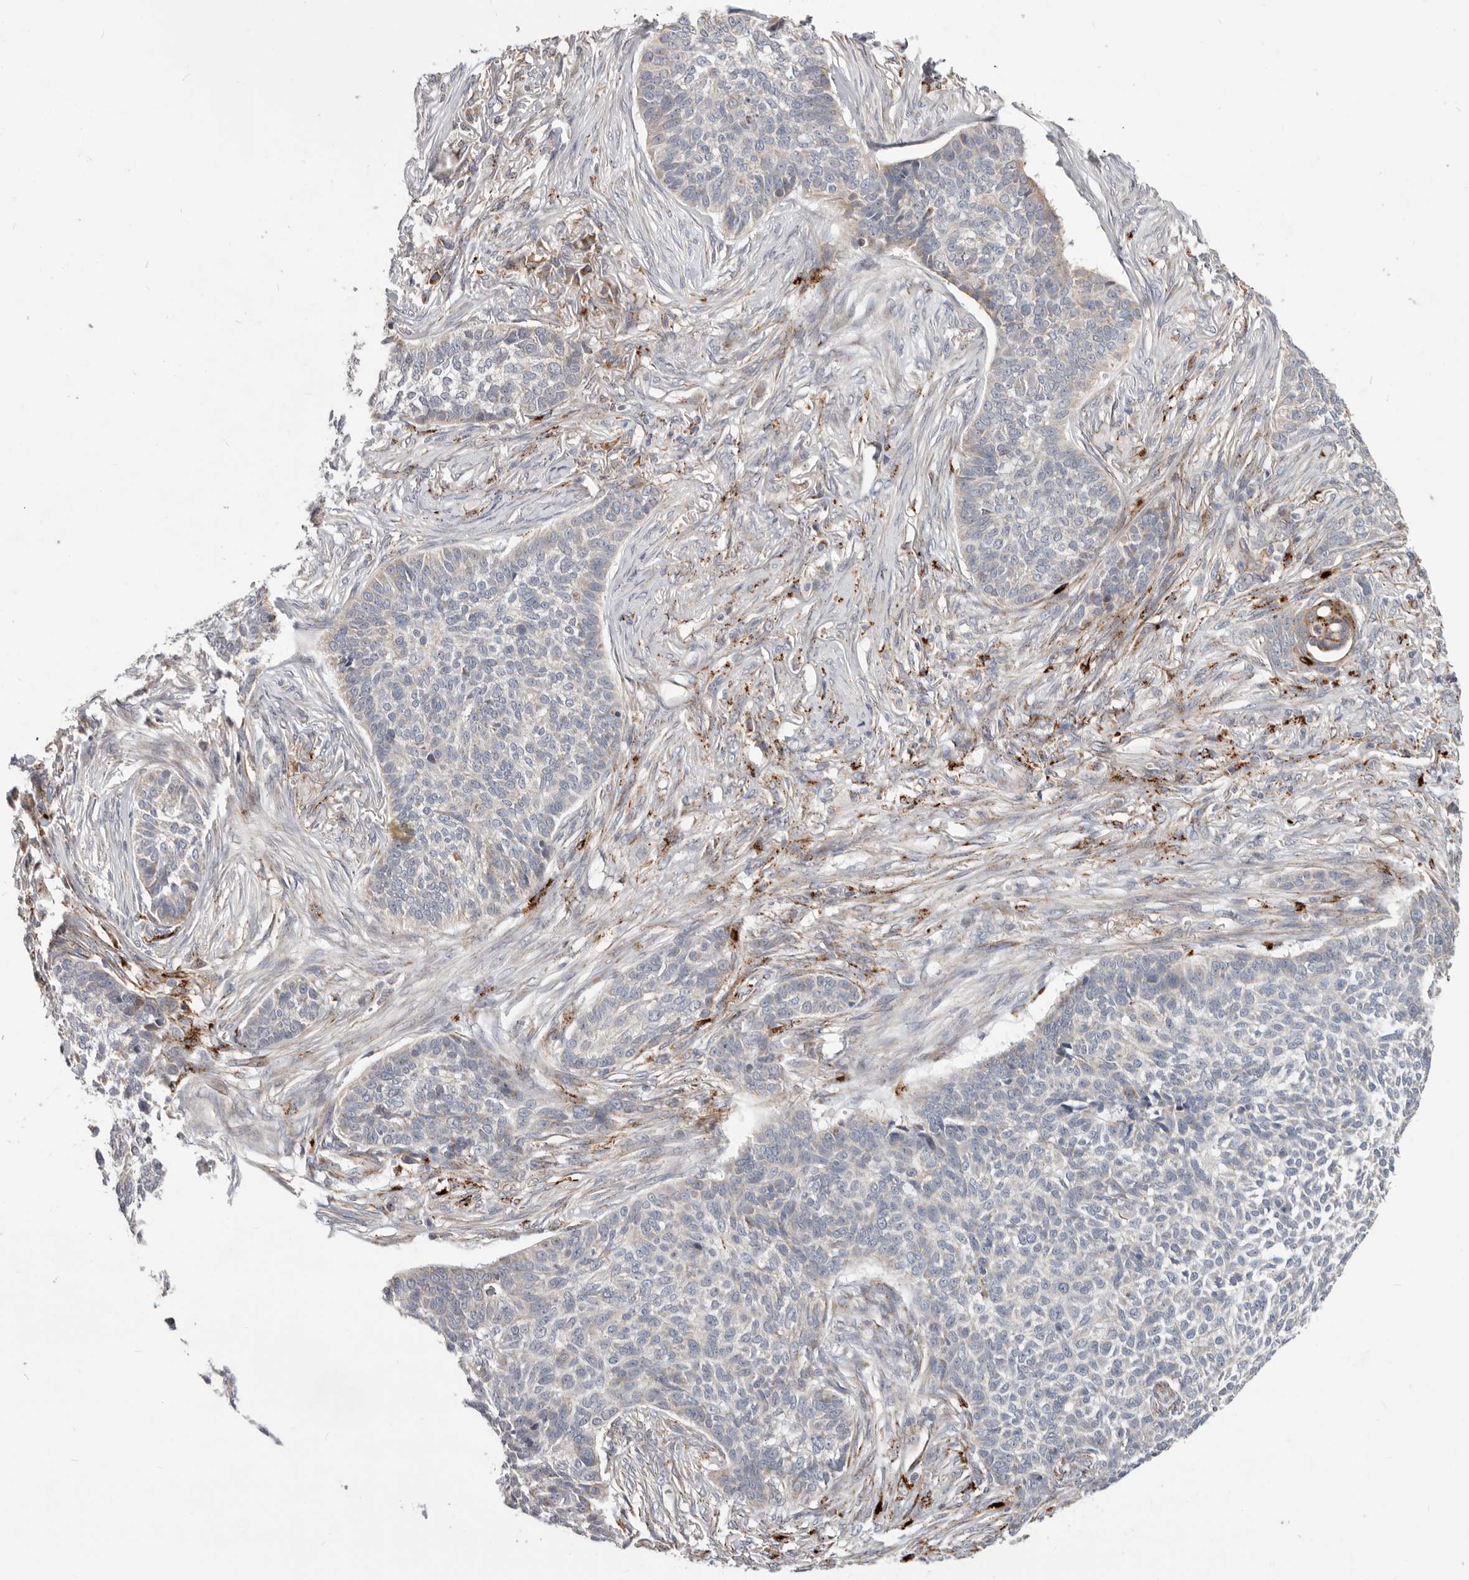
{"staining": {"intensity": "negative", "quantity": "none", "location": "none"}, "tissue": "skin cancer", "cell_type": "Tumor cells", "image_type": "cancer", "snomed": [{"axis": "morphology", "description": "Basal cell carcinoma"}, {"axis": "topography", "description": "Skin"}], "caption": "Immunohistochemistry (IHC) image of neoplastic tissue: human skin basal cell carcinoma stained with DAB reveals no significant protein staining in tumor cells.", "gene": "TOR3A", "patient": {"sex": "male", "age": 85}}